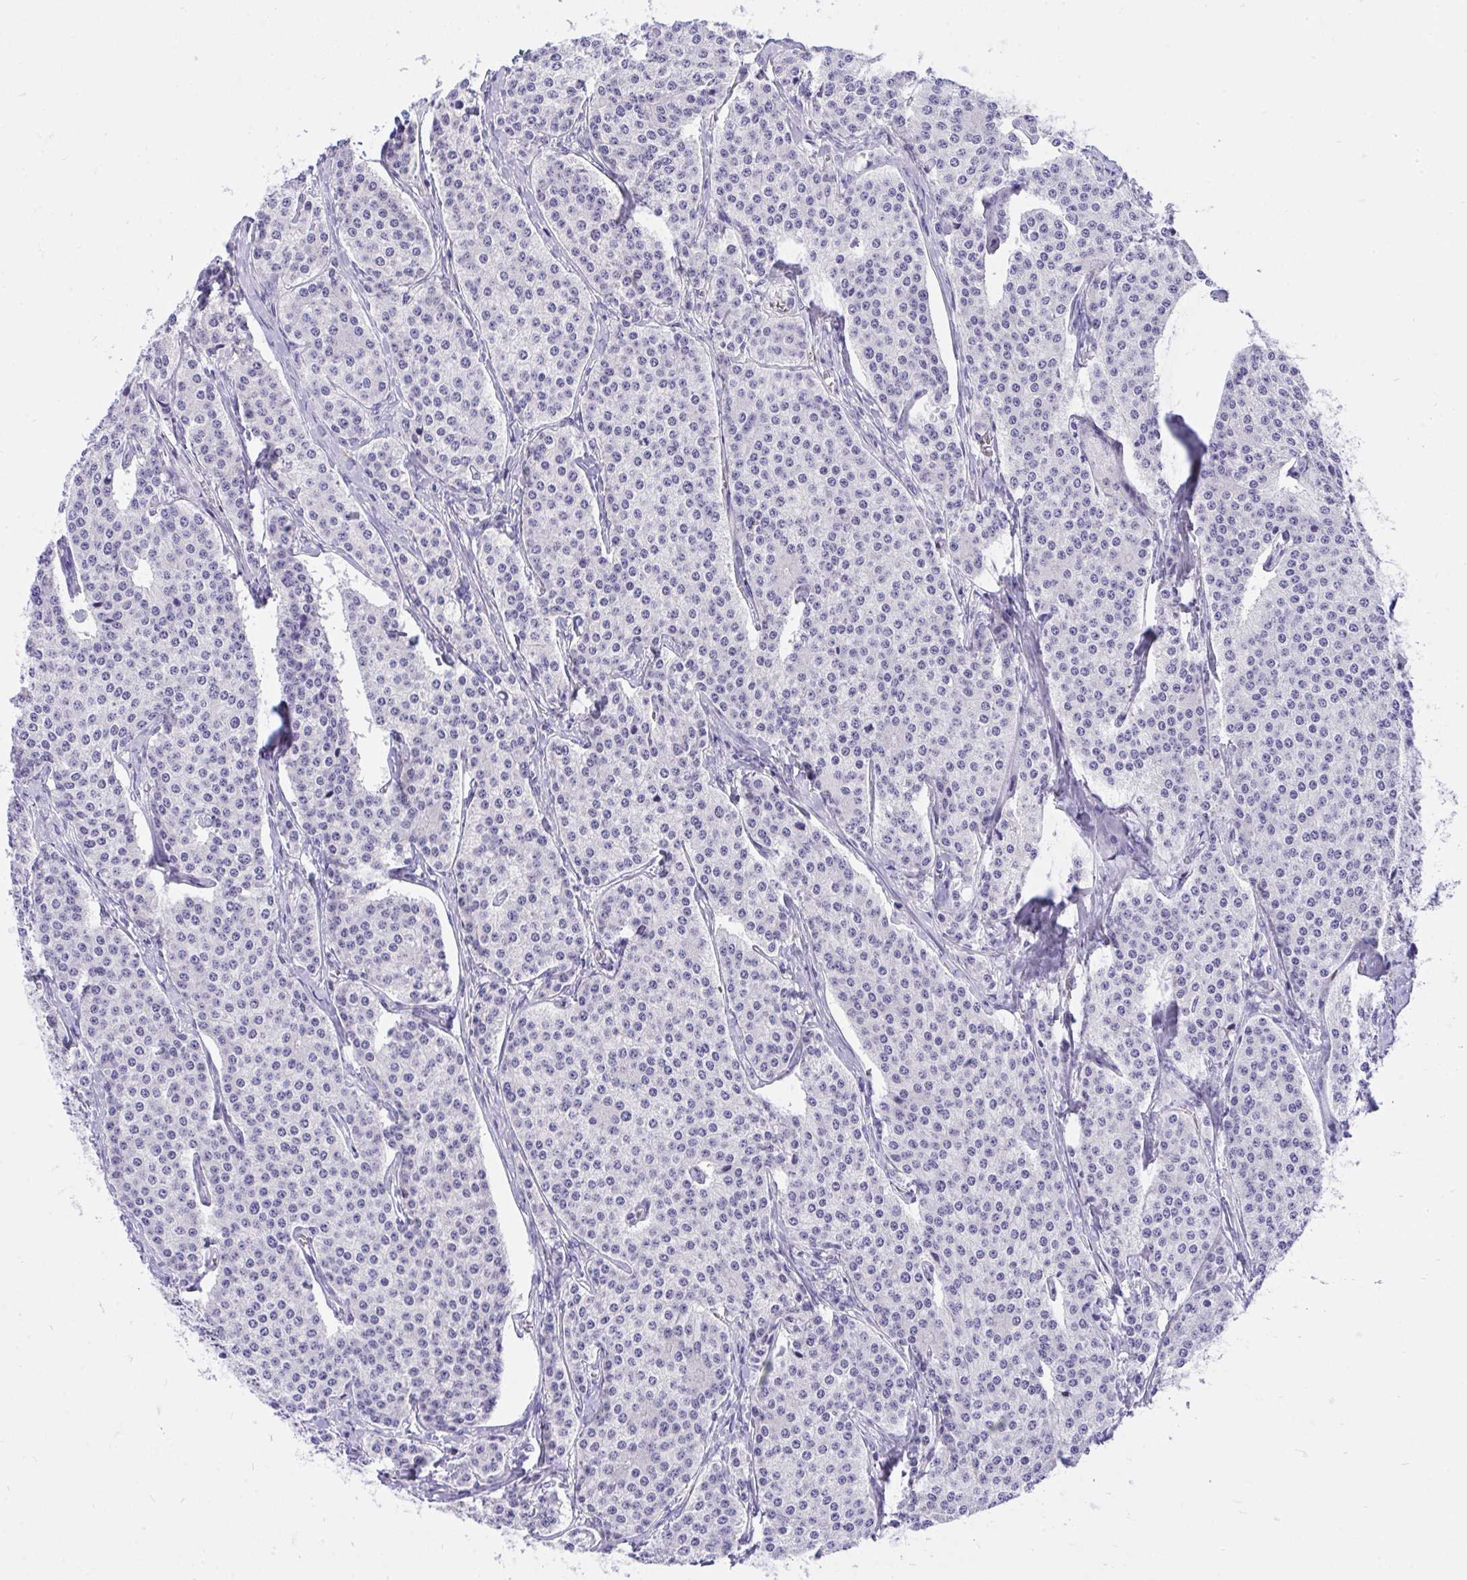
{"staining": {"intensity": "negative", "quantity": "none", "location": "none"}, "tissue": "carcinoid", "cell_type": "Tumor cells", "image_type": "cancer", "snomed": [{"axis": "morphology", "description": "Carcinoid, malignant, NOS"}, {"axis": "topography", "description": "Small intestine"}], "caption": "A histopathology image of carcinoid stained for a protein reveals no brown staining in tumor cells.", "gene": "MON1A", "patient": {"sex": "female", "age": 64}}